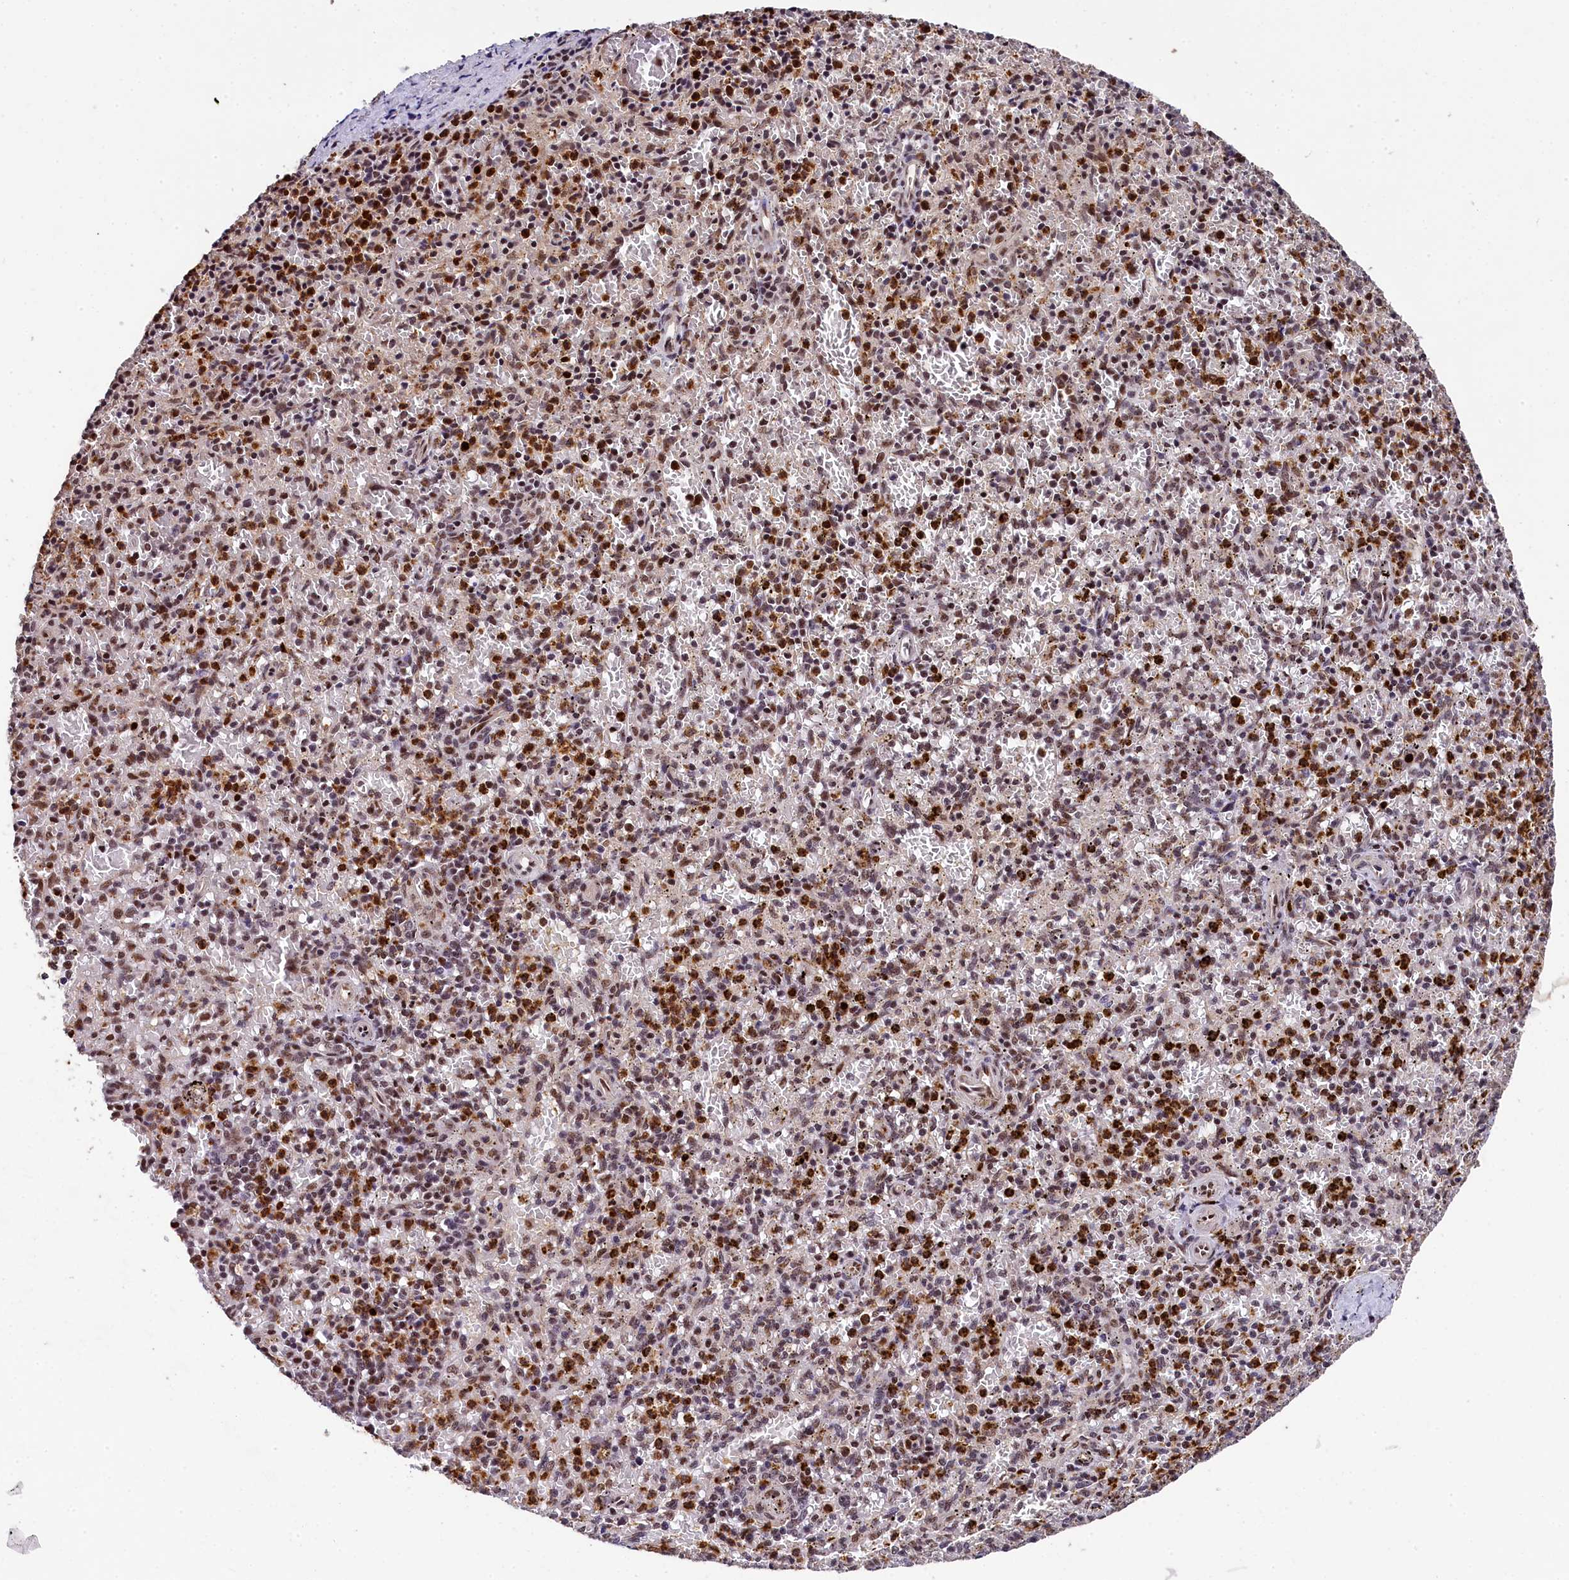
{"staining": {"intensity": "strong", "quantity": "25%-75%", "location": "nuclear"}, "tissue": "spleen", "cell_type": "Cells in red pulp", "image_type": "normal", "snomed": [{"axis": "morphology", "description": "Normal tissue, NOS"}, {"axis": "topography", "description": "Spleen"}], "caption": "Cells in red pulp display high levels of strong nuclear expression in approximately 25%-75% of cells in normal spleen.", "gene": "ADIG", "patient": {"sex": "male", "age": 72}}